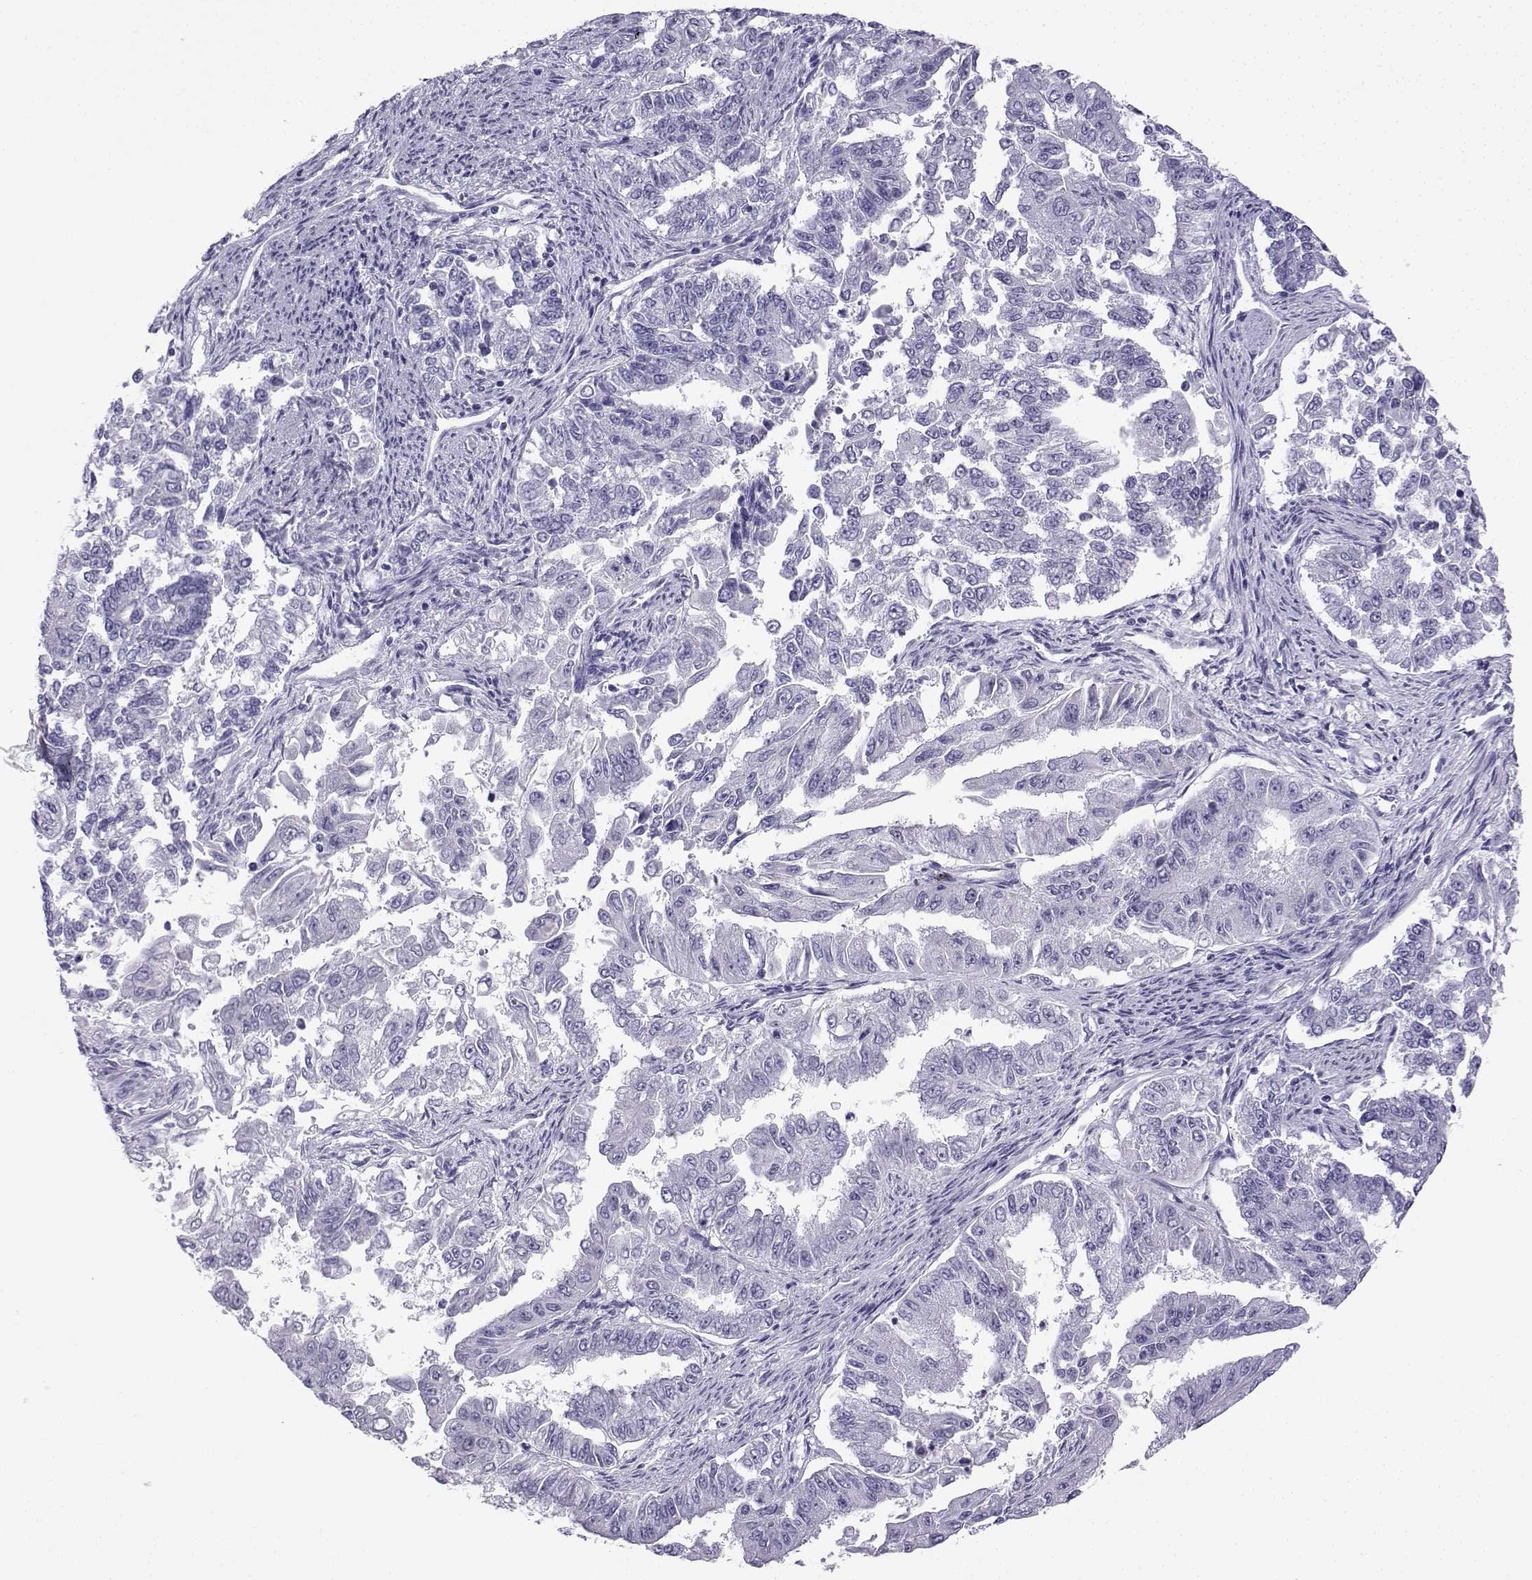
{"staining": {"intensity": "negative", "quantity": "none", "location": "none"}, "tissue": "endometrial cancer", "cell_type": "Tumor cells", "image_type": "cancer", "snomed": [{"axis": "morphology", "description": "Adenocarcinoma, NOS"}, {"axis": "topography", "description": "Uterus"}], "caption": "Immunohistochemistry (IHC) of human endometrial cancer (adenocarcinoma) shows no expression in tumor cells.", "gene": "NEFL", "patient": {"sex": "female", "age": 59}}